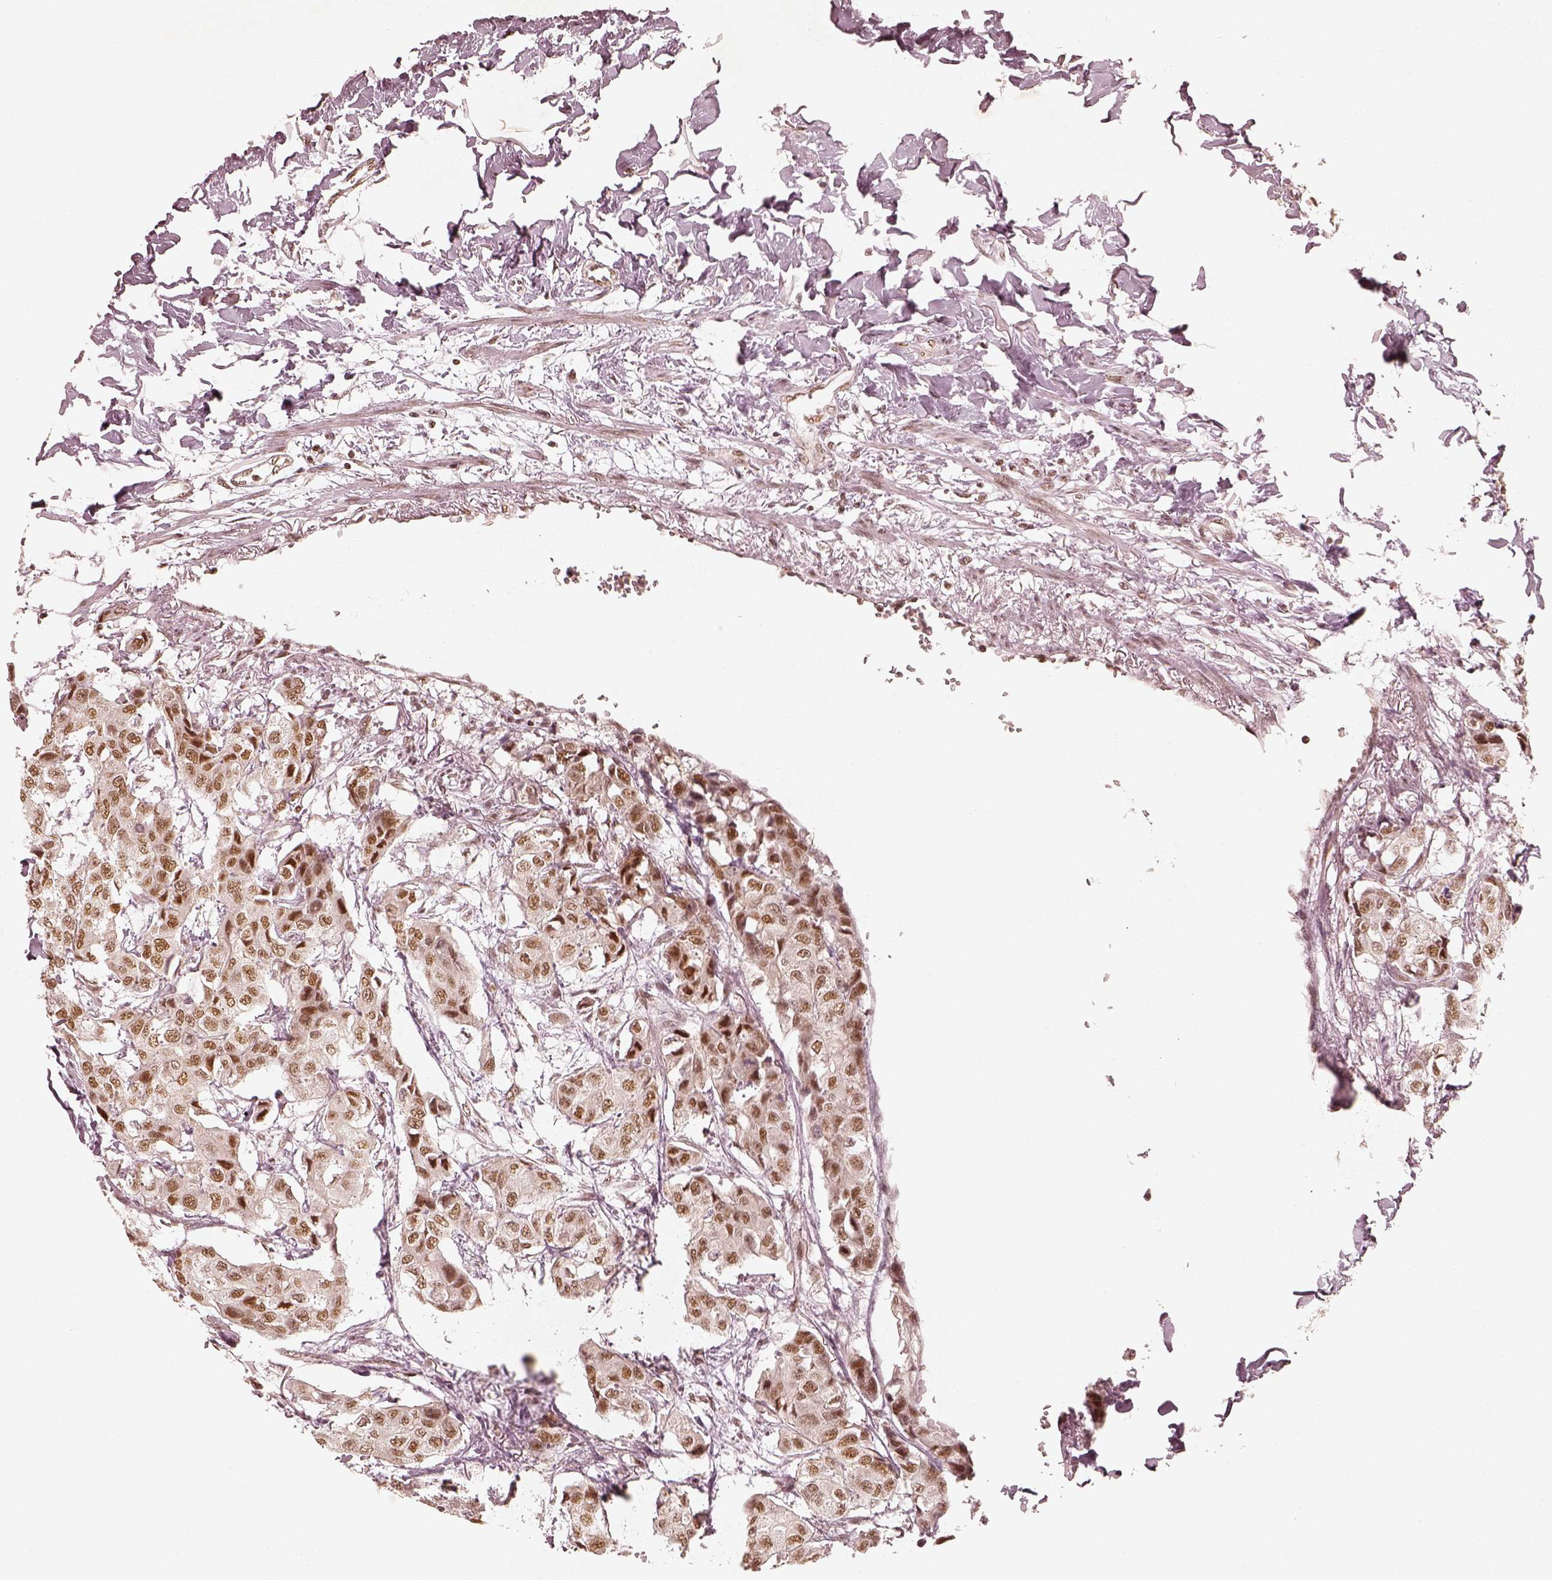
{"staining": {"intensity": "moderate", "quantity": ">75%", "location": "nuclear"}, "tissue": "breast cancer", "cell_type": "Tumor cells", "image_type": "cancer", "snomed": [{"axis": "morphology", "description": "Duct carcinoma"}, {"axis": "topography", "description": "Breast"}], "caption": "The immunohistochemical stain shows moderate nuclear staining in tumor cells of breast infiltrating ductal carcinoma tissue.", "gene": "GMEB2", "patient": {"sex": "female", "age": 80}}